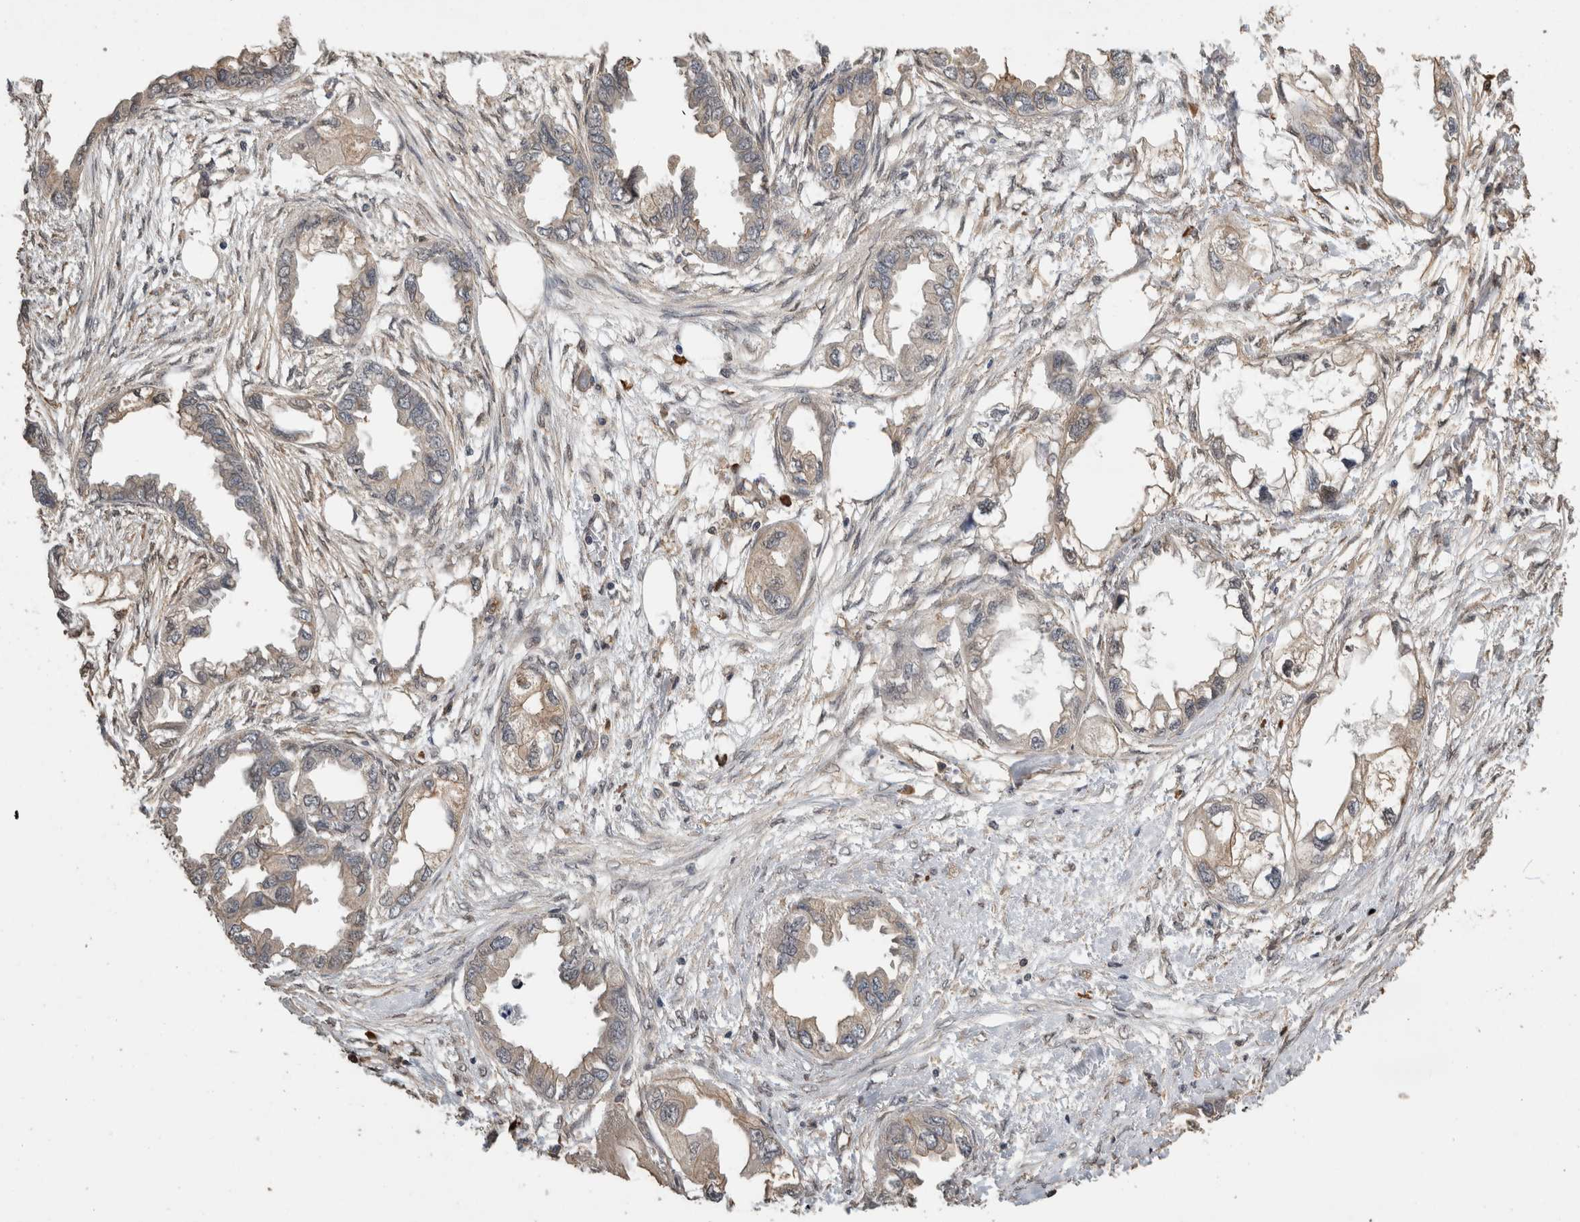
{"staining": {"intensity": "weak", "quantity": "25%-75%", "location": "cytoplasmic/membranous"}, "tissue": "endometrial cancer", "cell_type": "Tumor cells", "image_type": "cancer", "snomed": [{"axis": "morphology", "description": "Adenocarcinoma, NOS"}, {"axis": "morphology", "description": "Adenocarcinoma, metastatic, NOS"}, {"axis": "topography", "description": "Adipose tissue"}, {"axis": "topography", "description": "Endometrium"}], "caption": "Brown immunohistochemical staining in human endometrial cancer demonstrates weak cytoplasmic/membranous staining in about 25%-75% of tumor cells.", "gene": "RHPN1", "patient": {"sex": "female", "age": 67}}